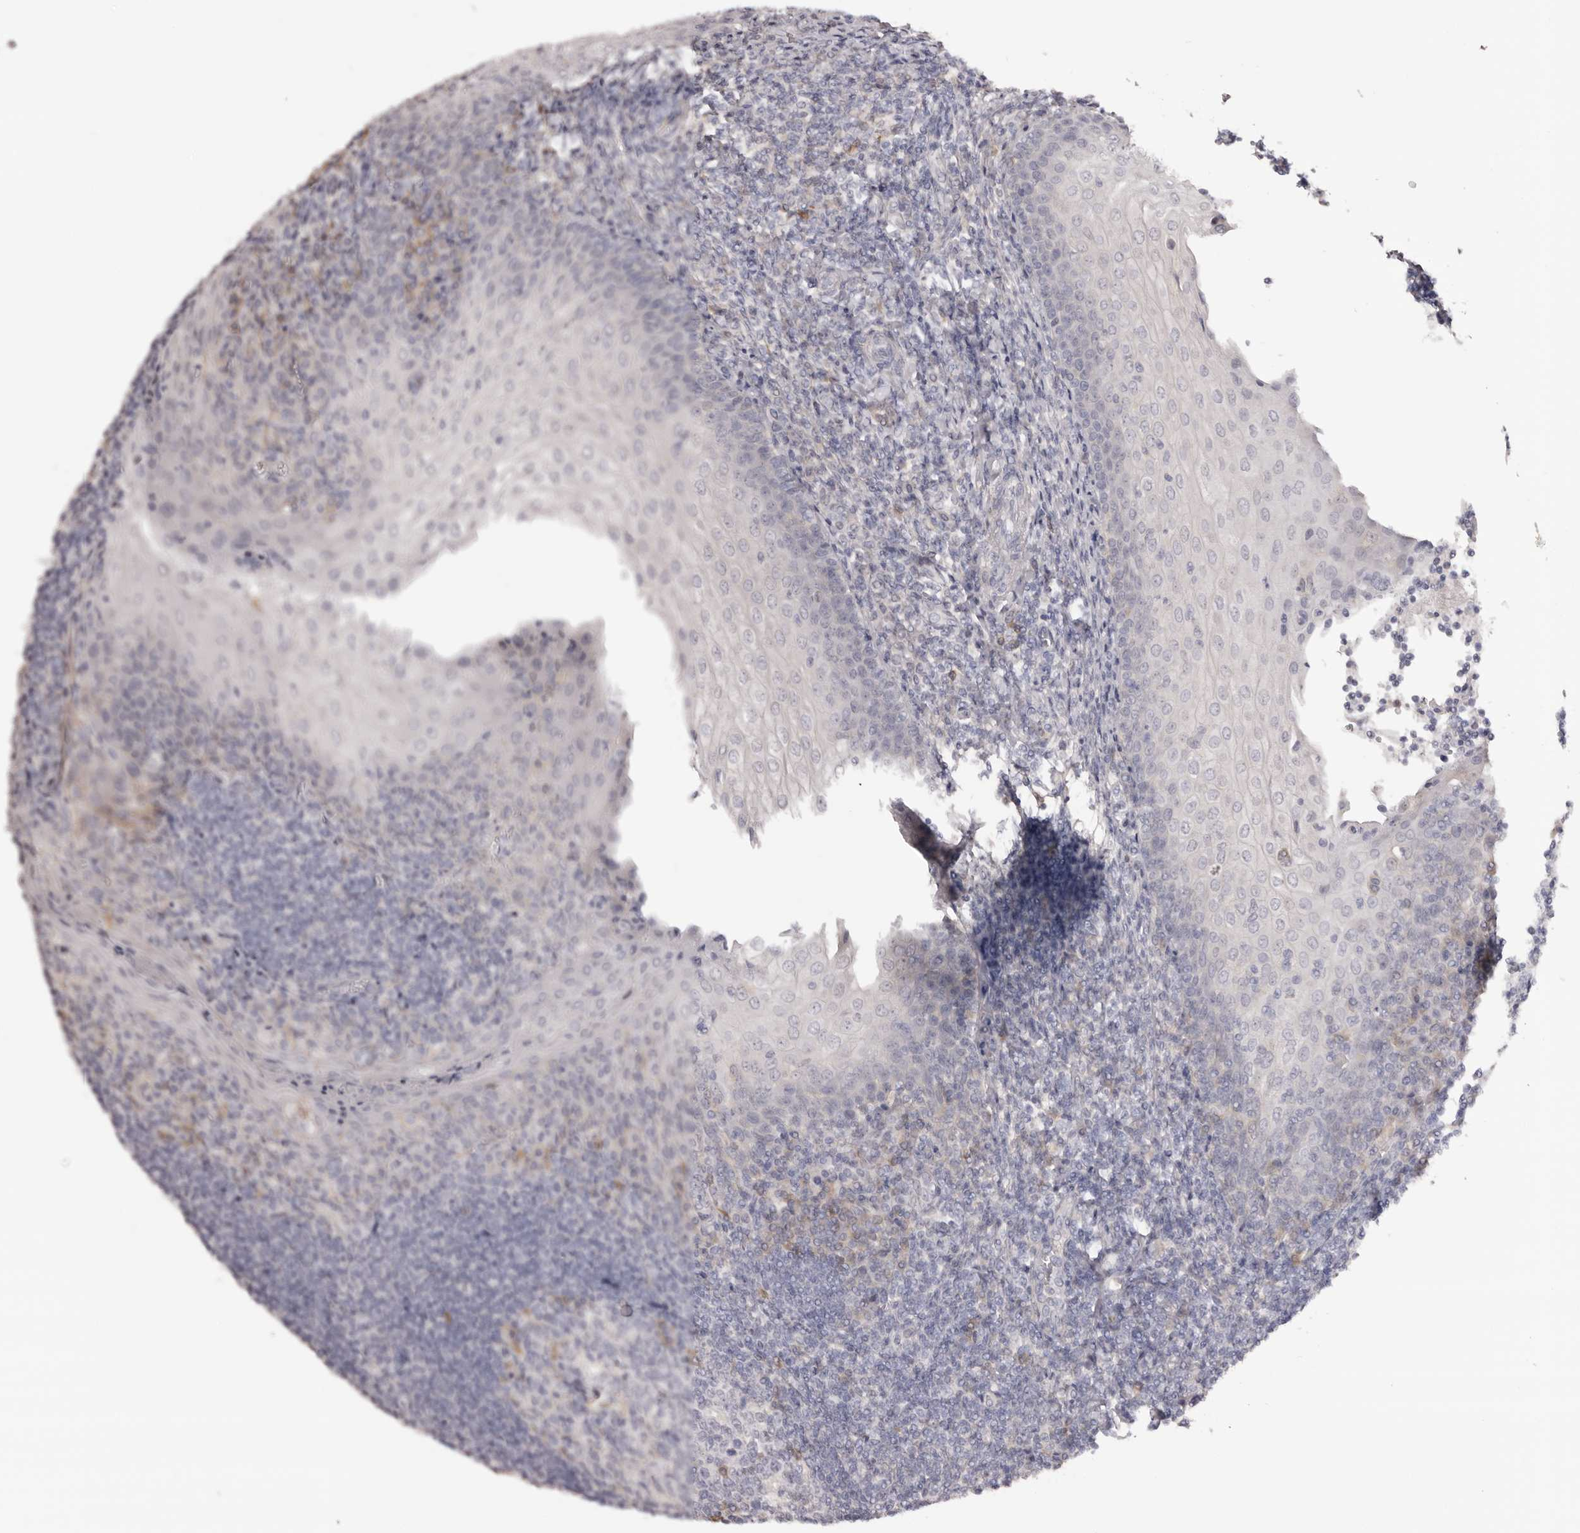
{"staining": {"intensity": "negative", "quantity": "none", "location": "none"}, "tissue": "tonsil", "cell_type": "Germinal center cells", "image_type": "normal", "snomed": [{"axis": "morphology", "description": "Normal tissue, NOS"}, {"axis": "topography", "description": "Tonsil"}], "caption": "This is an immunohistochemistry photomicrograph of normal tonsil. There is no staining in germinal center cells.", "gene": "KCNJ8", "patient": {"sex": "male", "age": 27}}